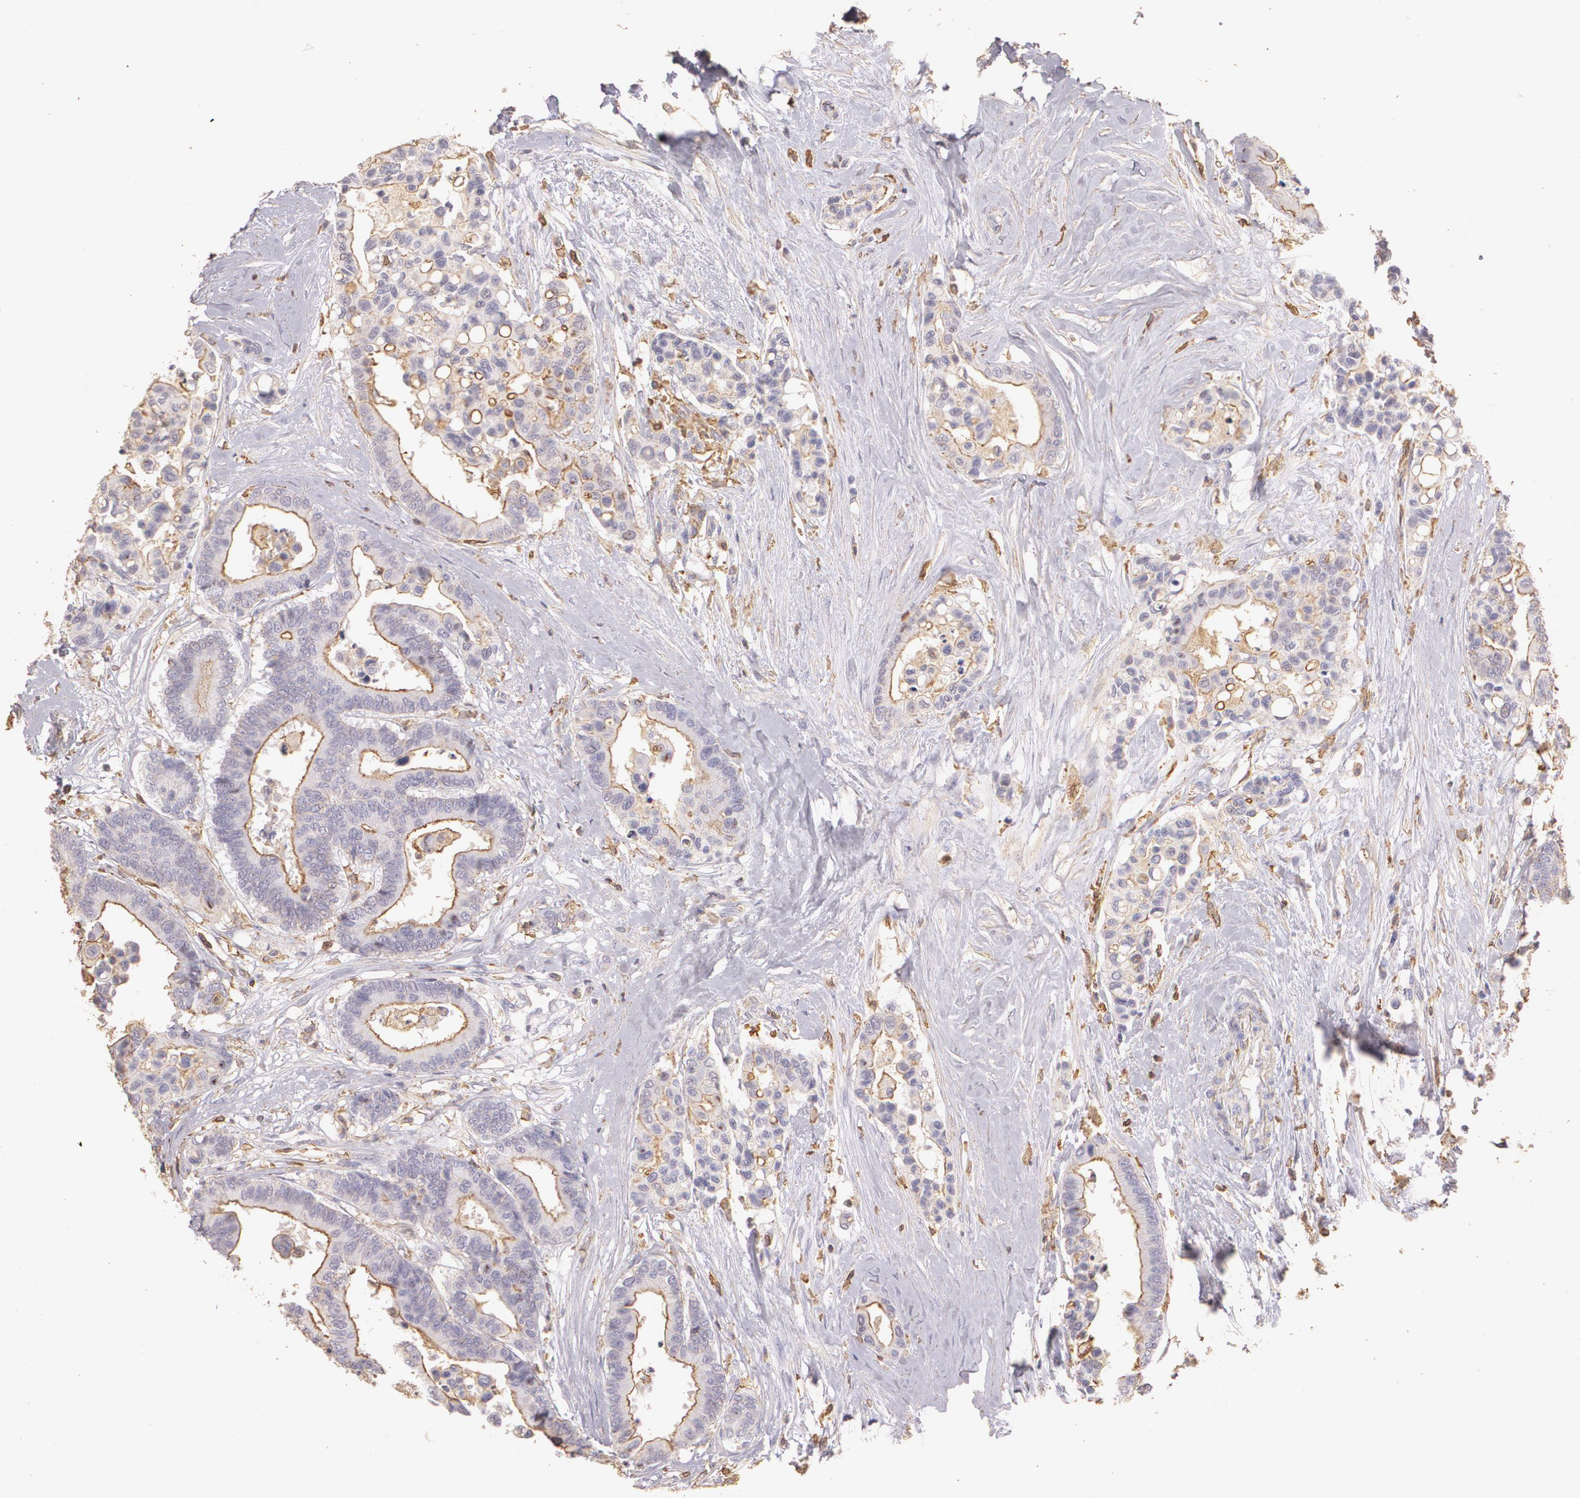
{"staining": {"intensity": "weak", "quantity": "25%-75%", "location": "cytoplasmic/membranous"}, "tissue": "colorectal cancer", "cell_type": "Tumor cells", "image_type": "cancer", "snomed": [{"axis": "morphology", "description": "Adenocarcinoma, NOS"}, {"axis": "topography", "description": "Colon"}], "caption": "Immunohistochemical staining of human colorectal adenocarcinoma displays low levels of weak cytoplasmic/membranous staining in approximately 25%-75% of tumor cells.", "gene": "TGFBR1", "patient": {"sex": "male", "age": 82}}